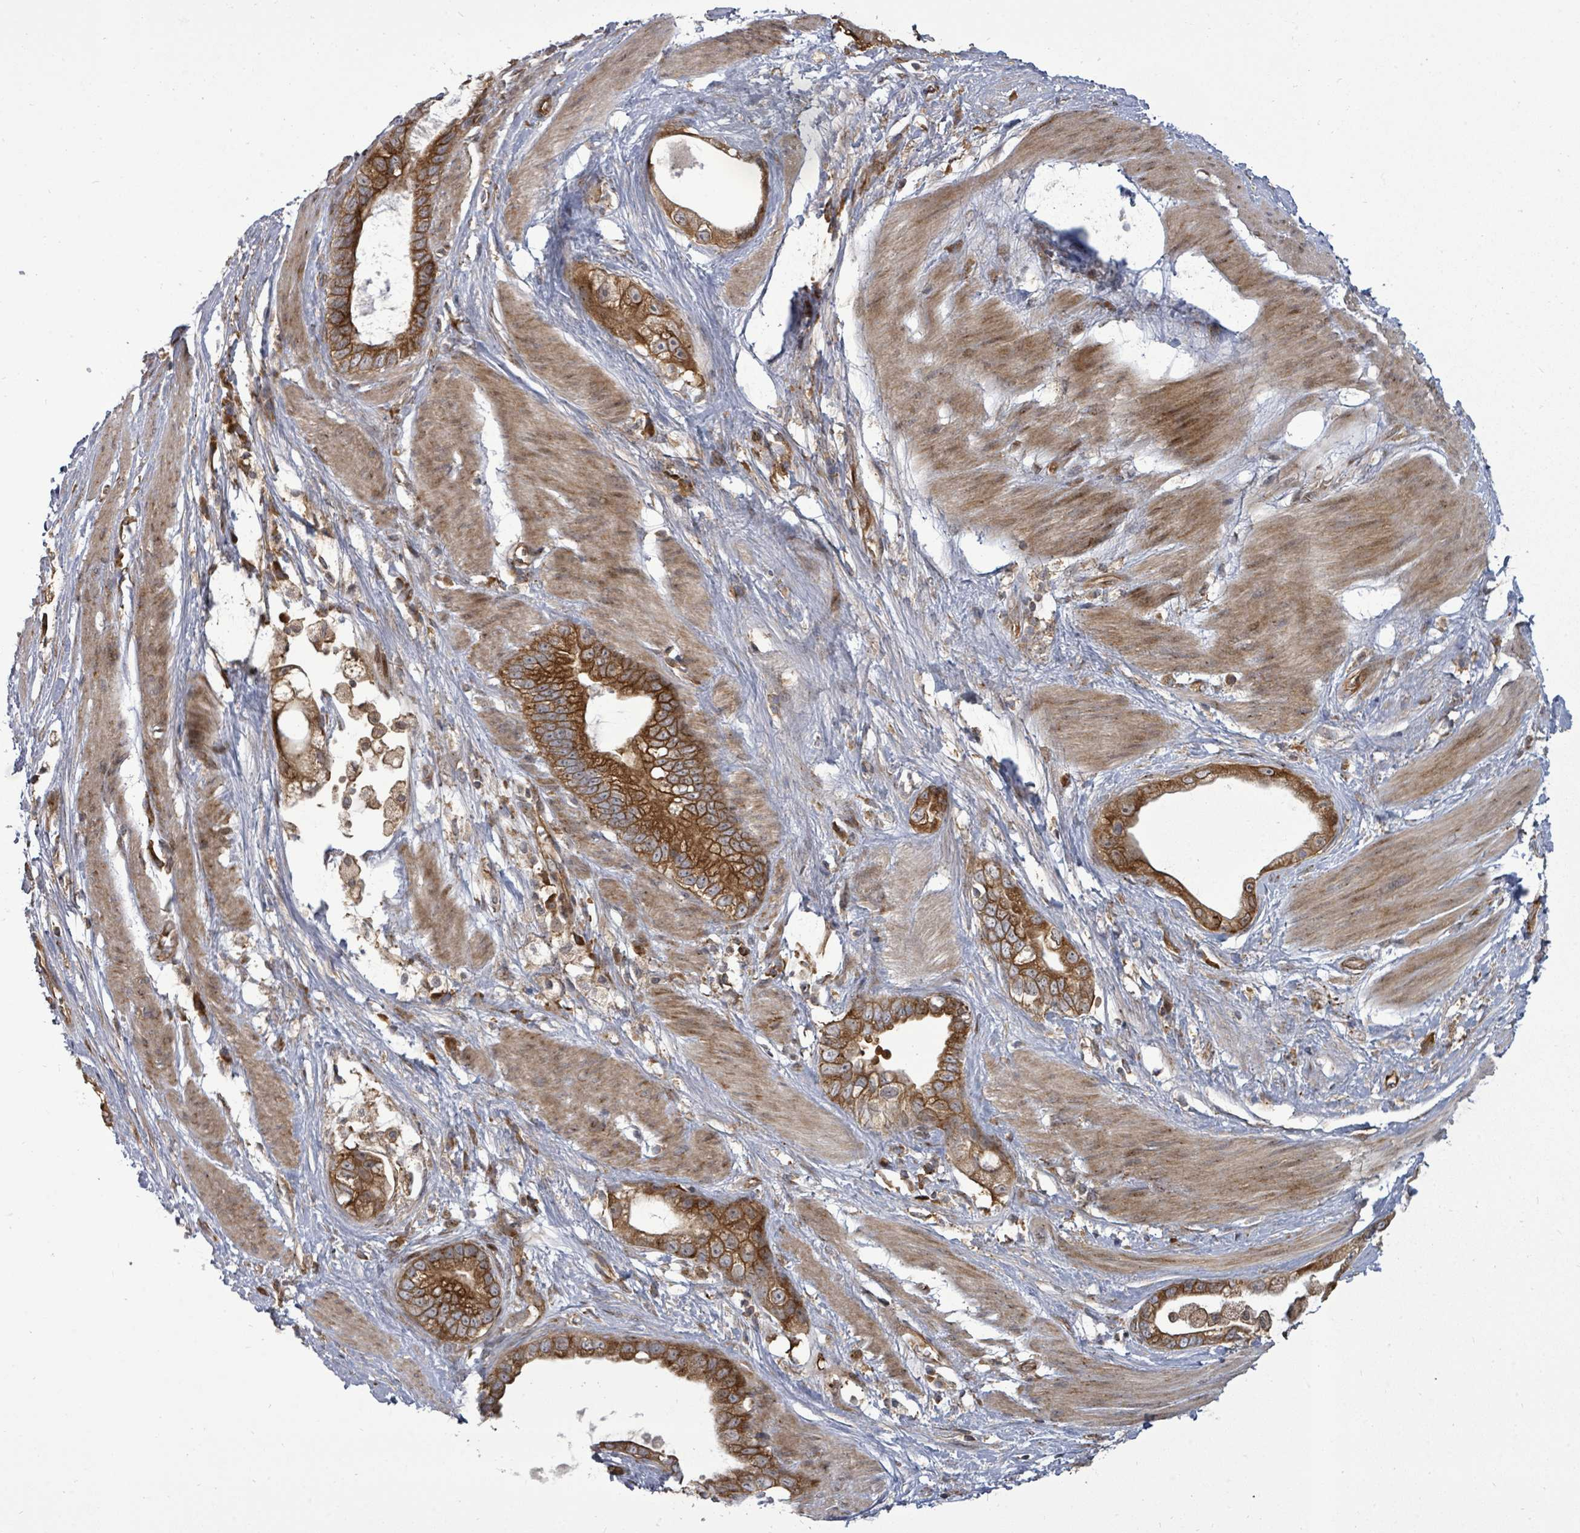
{"staining": {"intensity": "strong", "quantity": ">75%", "location": "cytoplasmic/membranous"}, "tissue": "stomach cancer", "cell_type": "Tumor cells", "image_type": "cancer", "snomed": [{"axis": "morphology", "description": "Adenocarcinoma, NOS"}, {"axis": "topography", "description": "Stomach"}], "caption": "Stomach adenocarcinoma stained with DAB (3,3'-diaminobenzidine) IHC displays high levels of strong cytoplasmic/membranous expression in about >75% of tumor cells.", "gene": "EIF3C", "patient": {"sex": "male", "age": 55}}